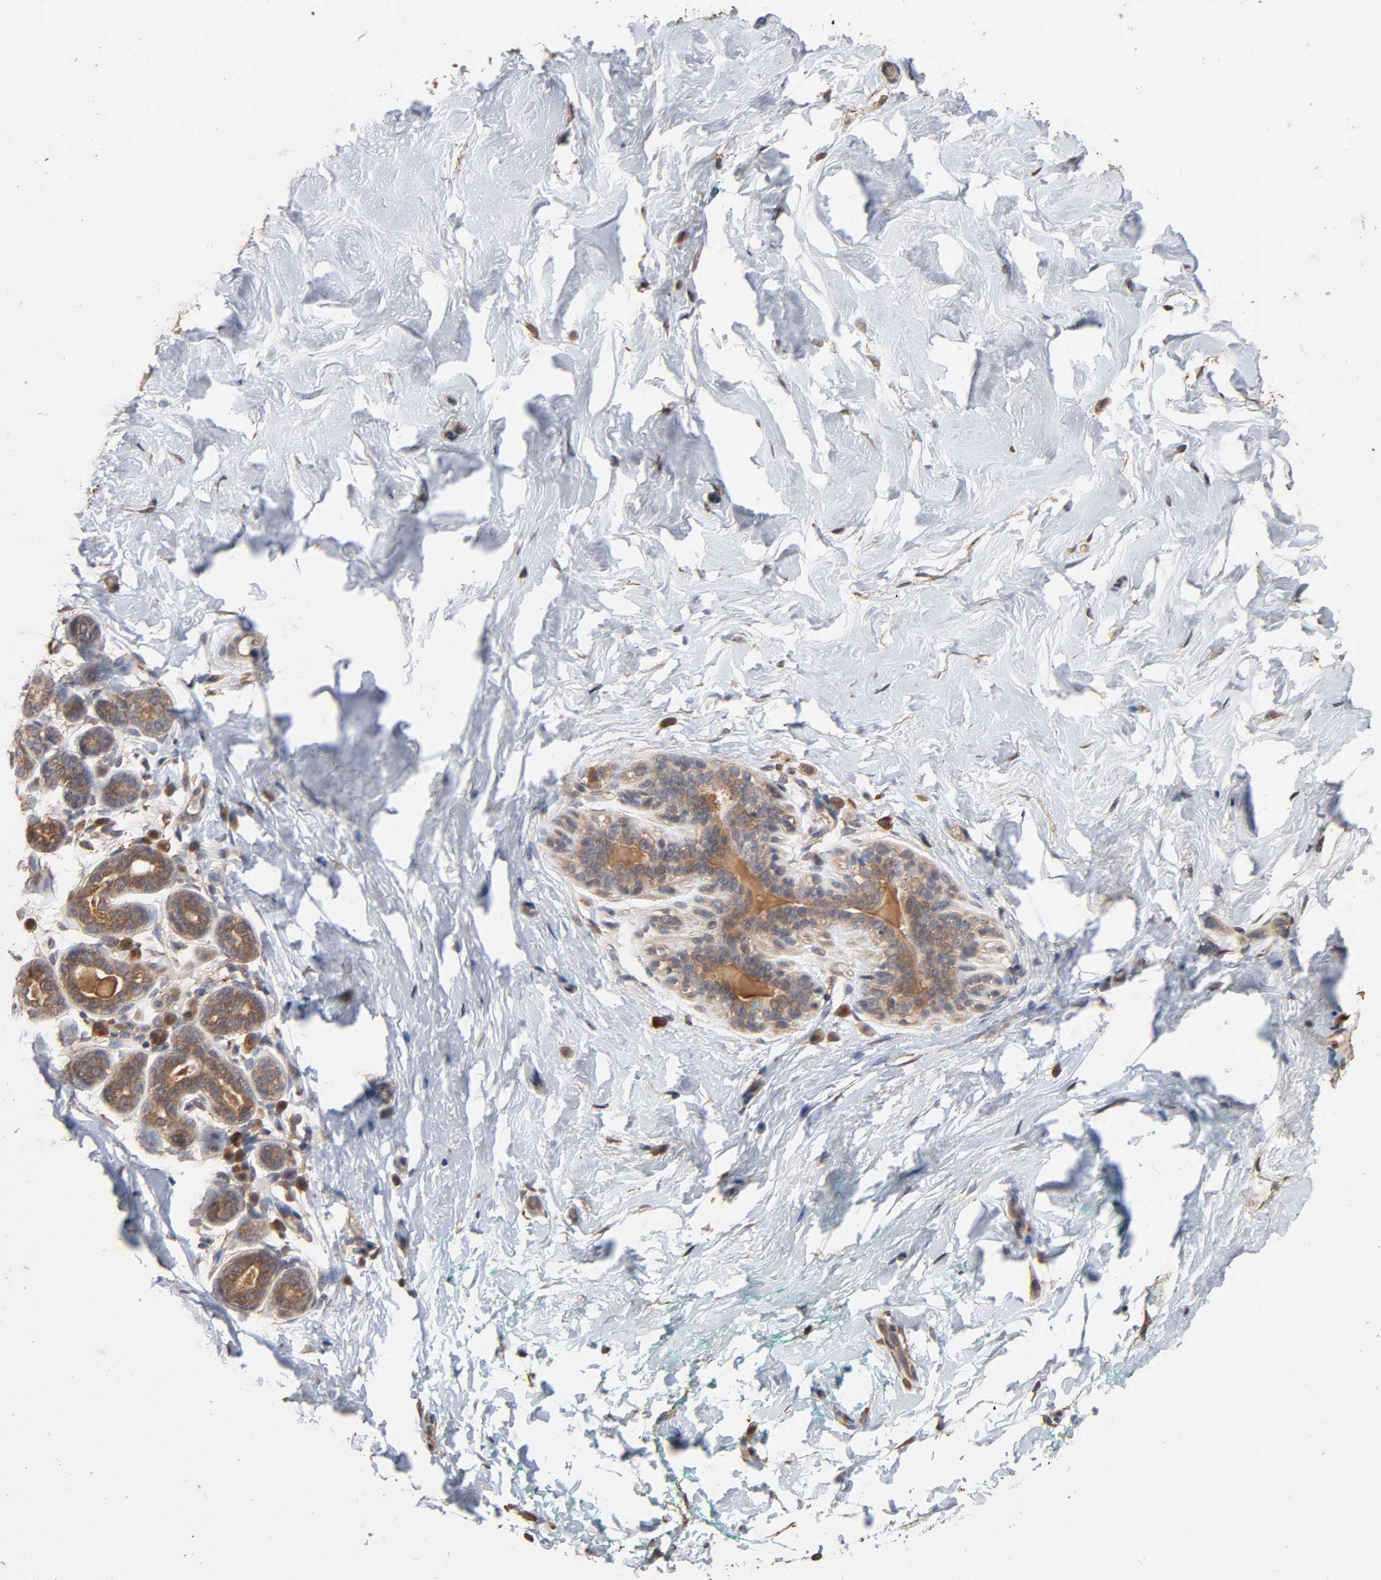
{"staining": {"intensity": "weak", "quantity": "25%-75%", "location": "cytoplasmic/membranous"}, "tissue": "breast", "cell_type": "Adipocytes", "image_type": "normal", "snomed": [{"axis": "morphology", "description": "Normal tissue, NOS"}, {"axis": "topography", "description": "Breast"}], "caption": "Breast stained for a protein (brown) shows weak cytoplasmic/membranous positive expression in approximately 25%-75% of adipocytes.", "gene": "ARHGEF7", "patient": {"sex": "female", "age": 52}}